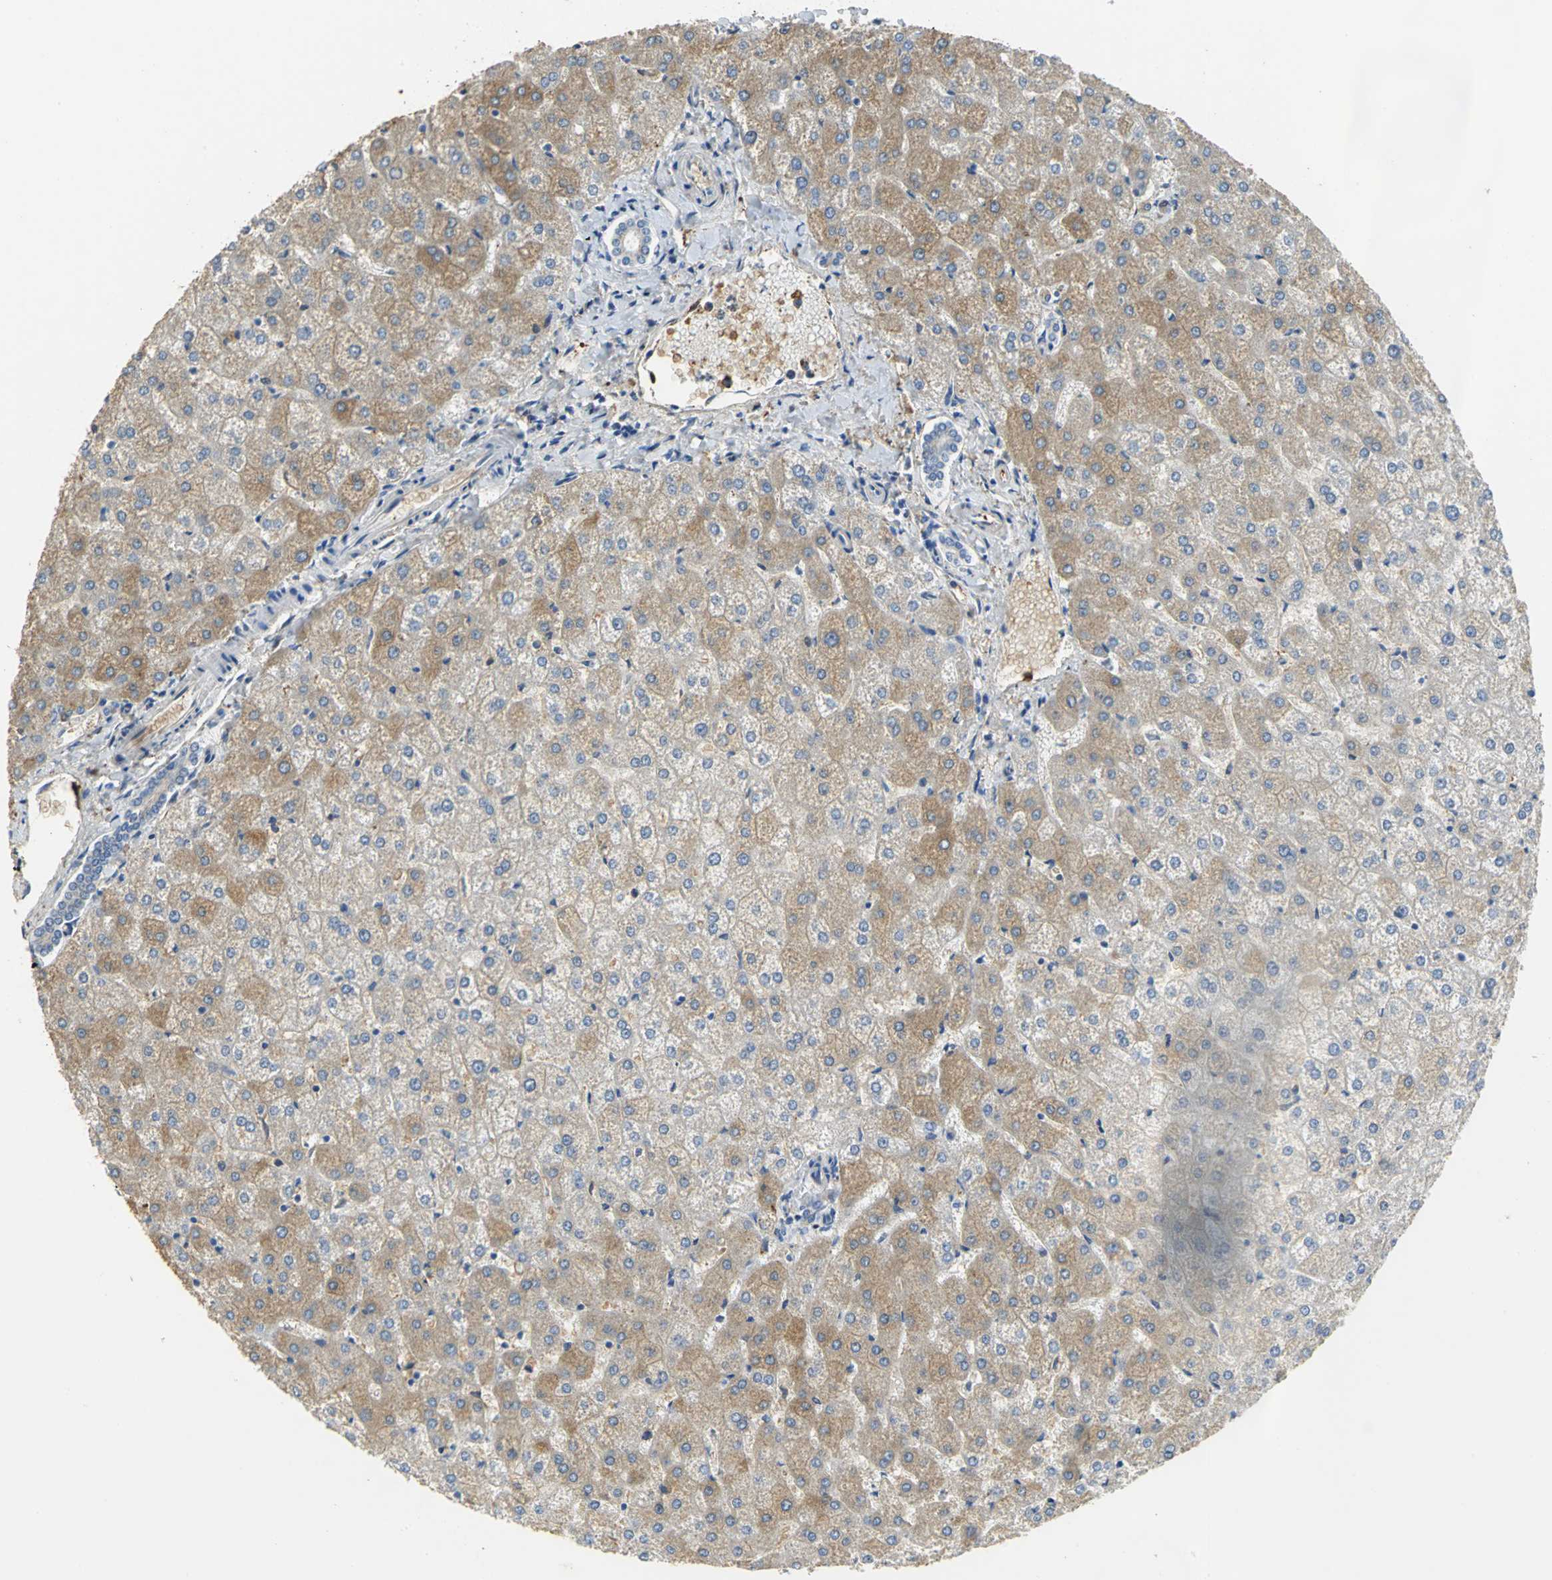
{"staining": {"intensity": "negative", "quantity": "none", "location": "none"}, "tissue": "liver", "cell_type": "Cholangiocytes", "image_type": "normal", "snomed": [{"axis": "morphology", "description": "Normal tissue, NOS"}, {"axis": "topography", "description": "Liver"}], "caption": "Immunohistochemistry (IHC) of benign human liver exhibits no positivity in cholangiocytes.", "gene": "GYG2", "patient": {"sex": "female", "age": 32}}